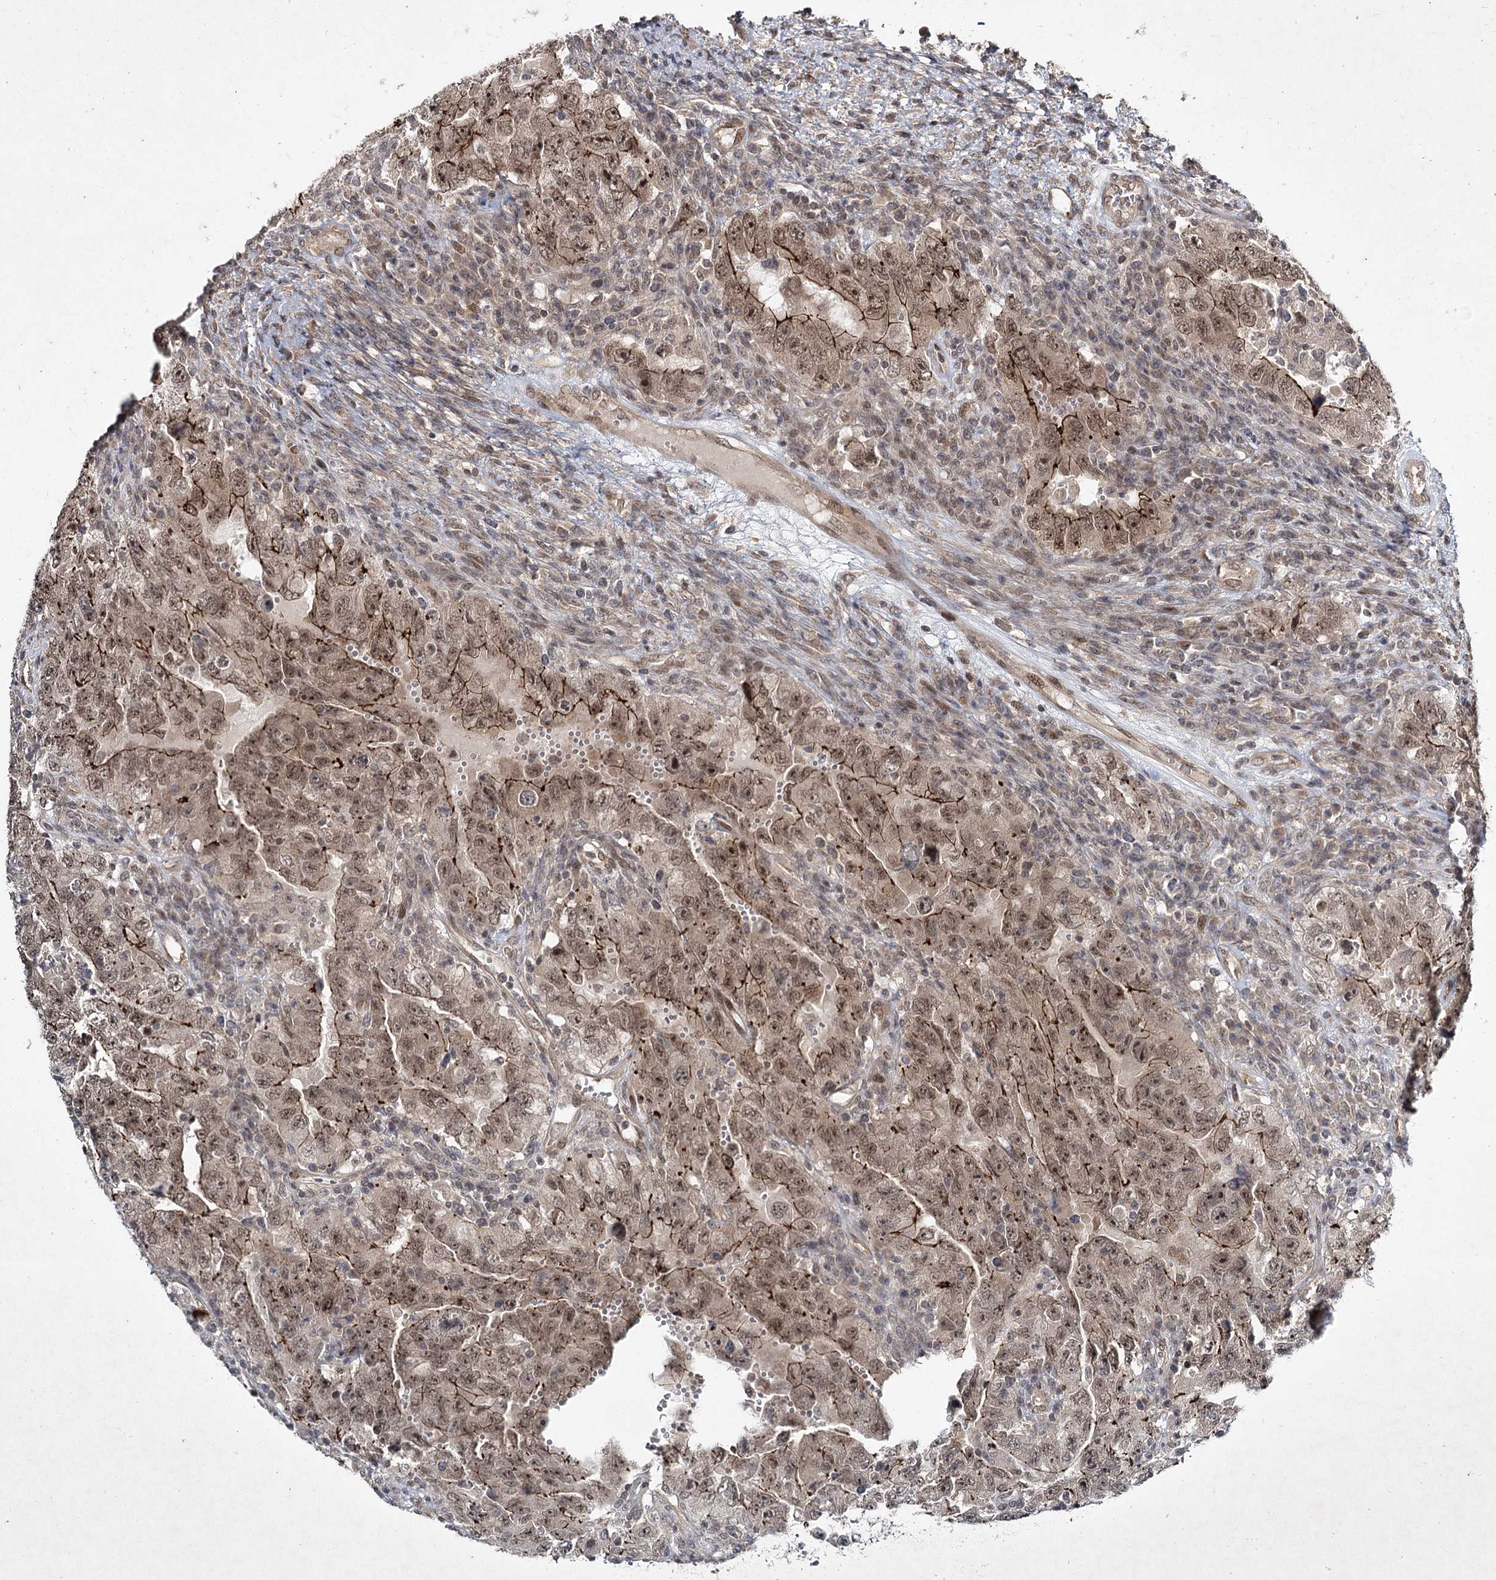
{"staining": {"intensity": "moderate", "quantity": ">75%", "location": "cytoplasmic/membranous,nuclear"}, "tissue": "testis cancer", "cell_type": "Tumor cells", "image_type": "cancer", "snomed": [{"axis": "morphology", "description": "Carcinoma, Embryonal, NOS"}, {"axis": "topography", "description": "Testis"}], "caption": "A medium amount of moderate cytoplasmic/membranous and nuclear staining is appreciated in about >75% of tumor cells in testis embryonal carcinoma tissue. The protein is stained brown, and the nuclei are stained in blue (DAB IHC with brightfield microscopy, high magnification).", "gene": "DCUN1D4", "patient": {"sex": "male", "age": 26}}